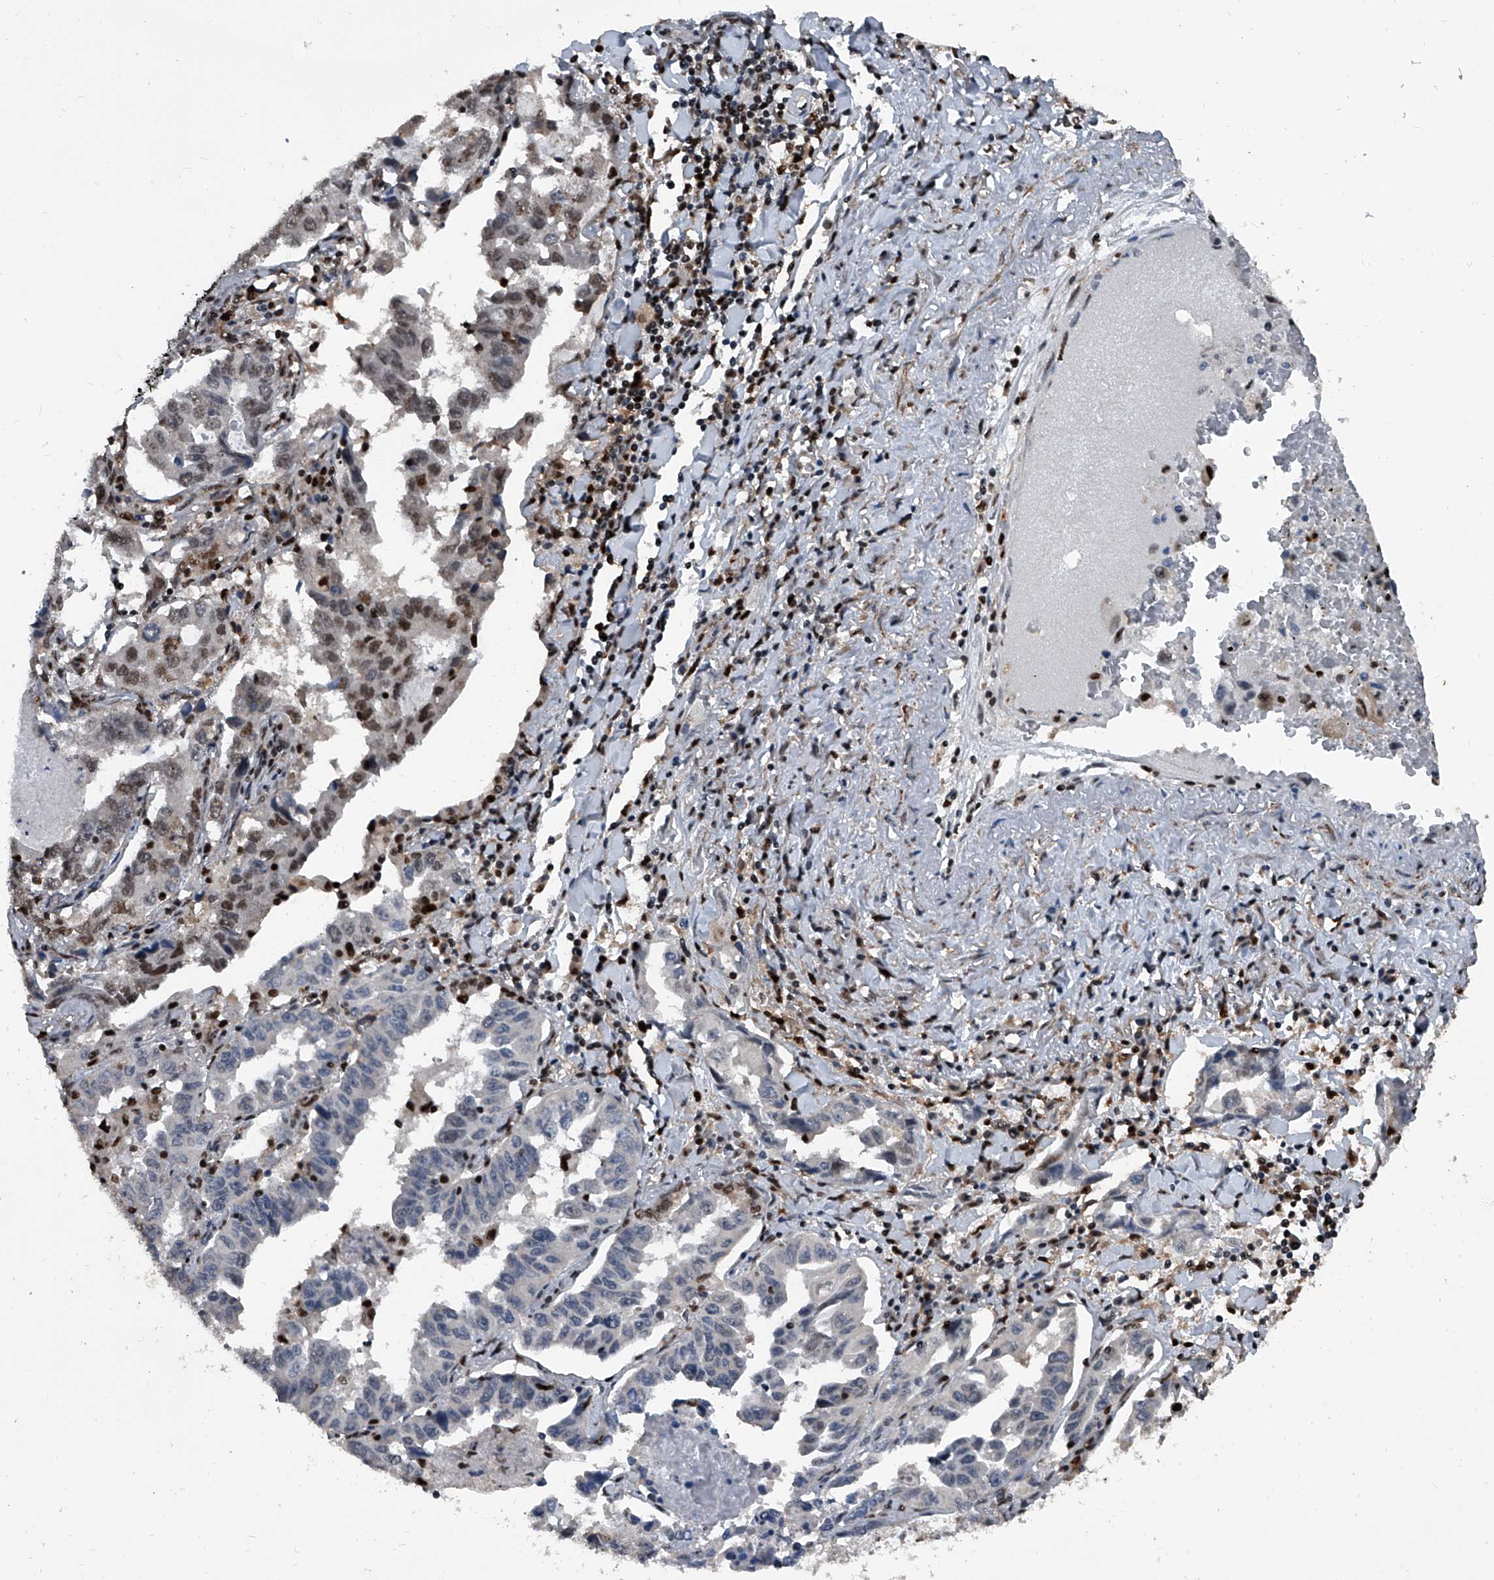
{"staining": {"intensity": "moderate", "quantity": "25%-75%", "location": "nuclear"}, "tissue": "lung cancer", "cell_type": "Tumor cells", "image_type": "cancer", "snomed": [{"axis": "morphology", "description": "Adenocarcinoma, NOS"}, {"axis": "topography", "description": "Lung"}], "caption": "Moderate nuclear protein staining is identified in approximately 25%-75% of tumor cells in adenocarcinoma (lung).", "gene": "FKBP5", "patient": {"sex": "female", "age": 51}}